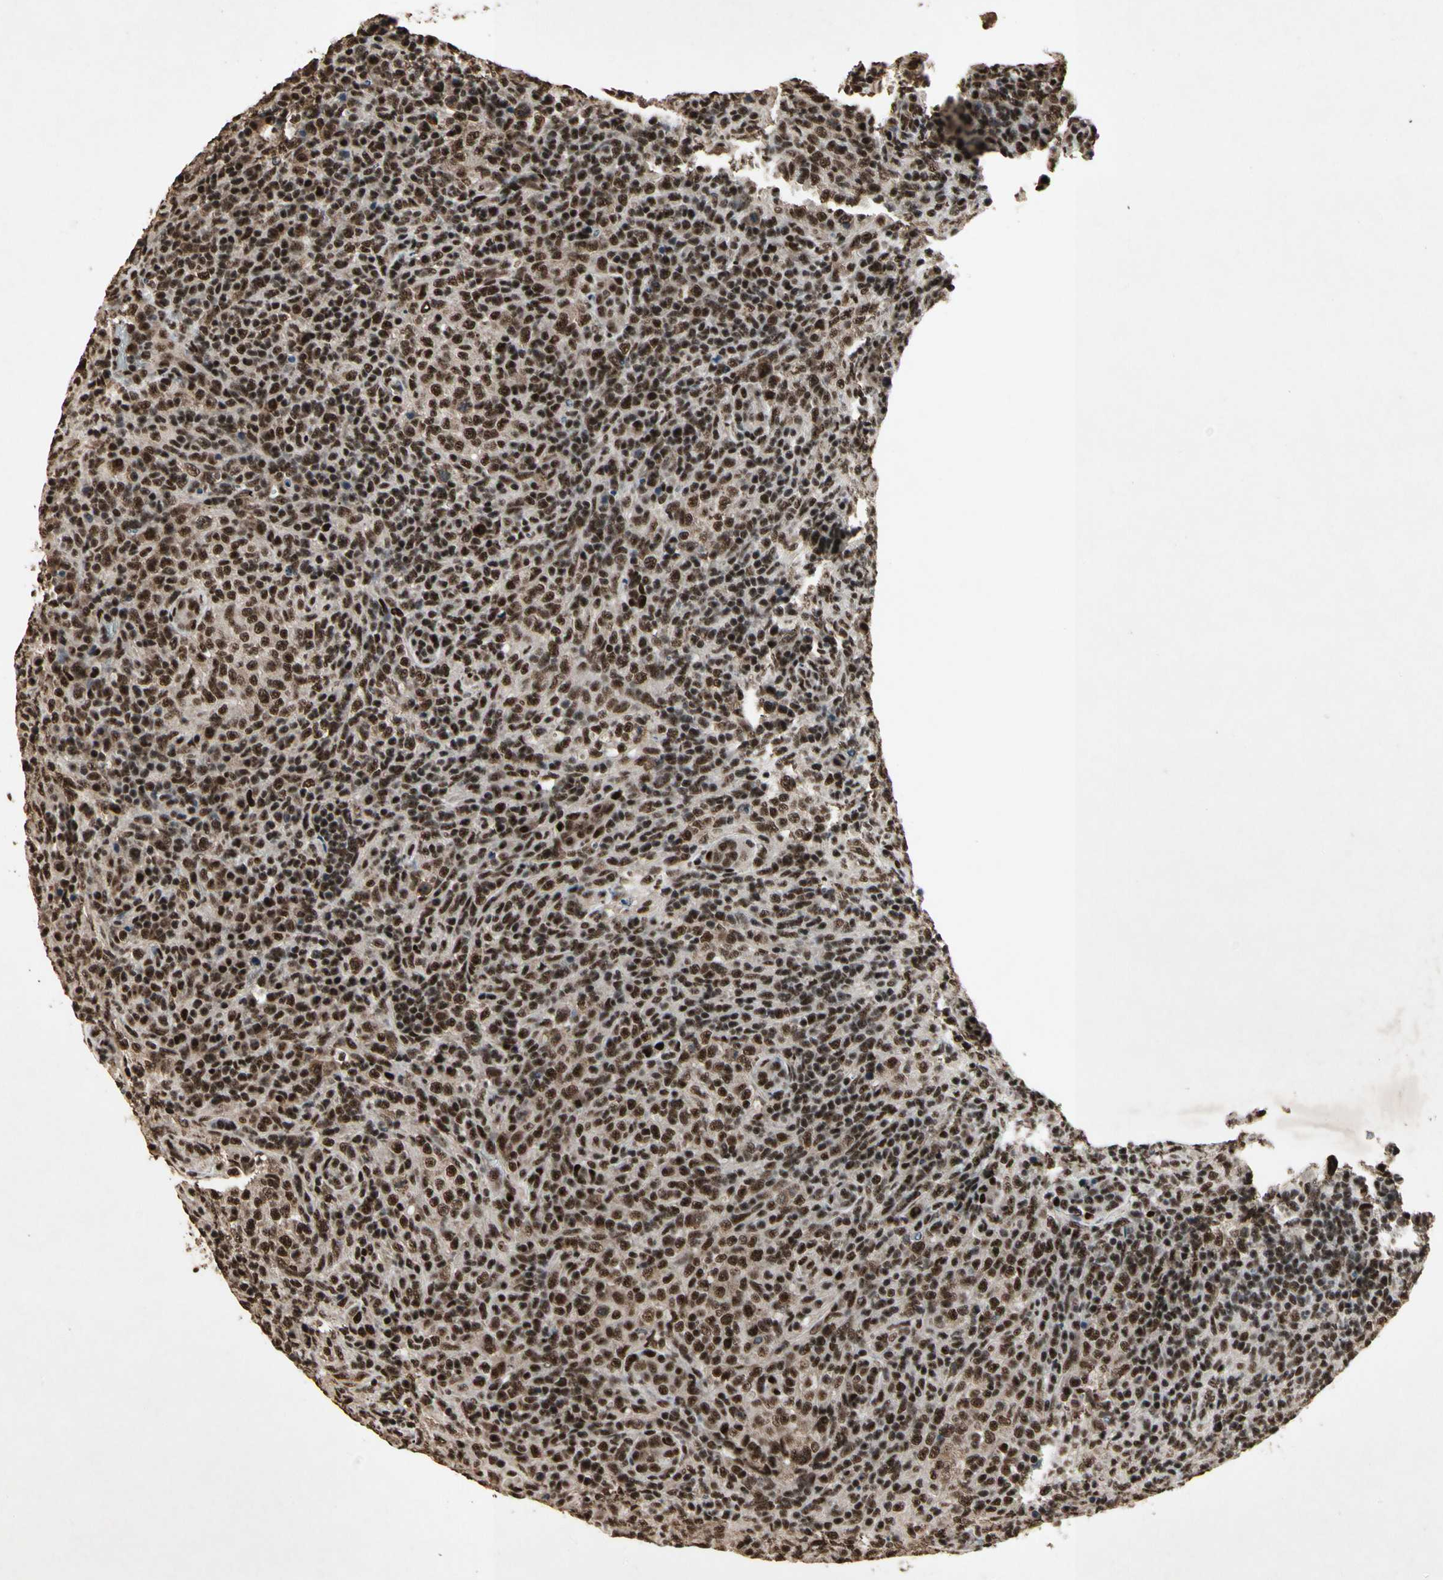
{"staining": {"intensity": "strong", "quantity": ">75%", "location": "cytoplasmic/membranous,nuclear"}, "tissue": "lymphoma", "cell_type": "Tumor cells", "image_type": "cancer", "snomed": [{"axis": "morphology", "description": "Malignant lymphoma, non-Hodgkin's type, High grade"}, {"axis": "topography", "description": "Lymph node"}], "caption": "High-power microscopy captured an IHC photomicrograph of malignant lymphoma, non-Hodgkin's type (high-grade), revealing strong cytoplasmic/membranous and nuclear positivity in approximately >75% of tumor cells.", "gene": "TBX2", "patient": {"sex": "female", "age": 76}}